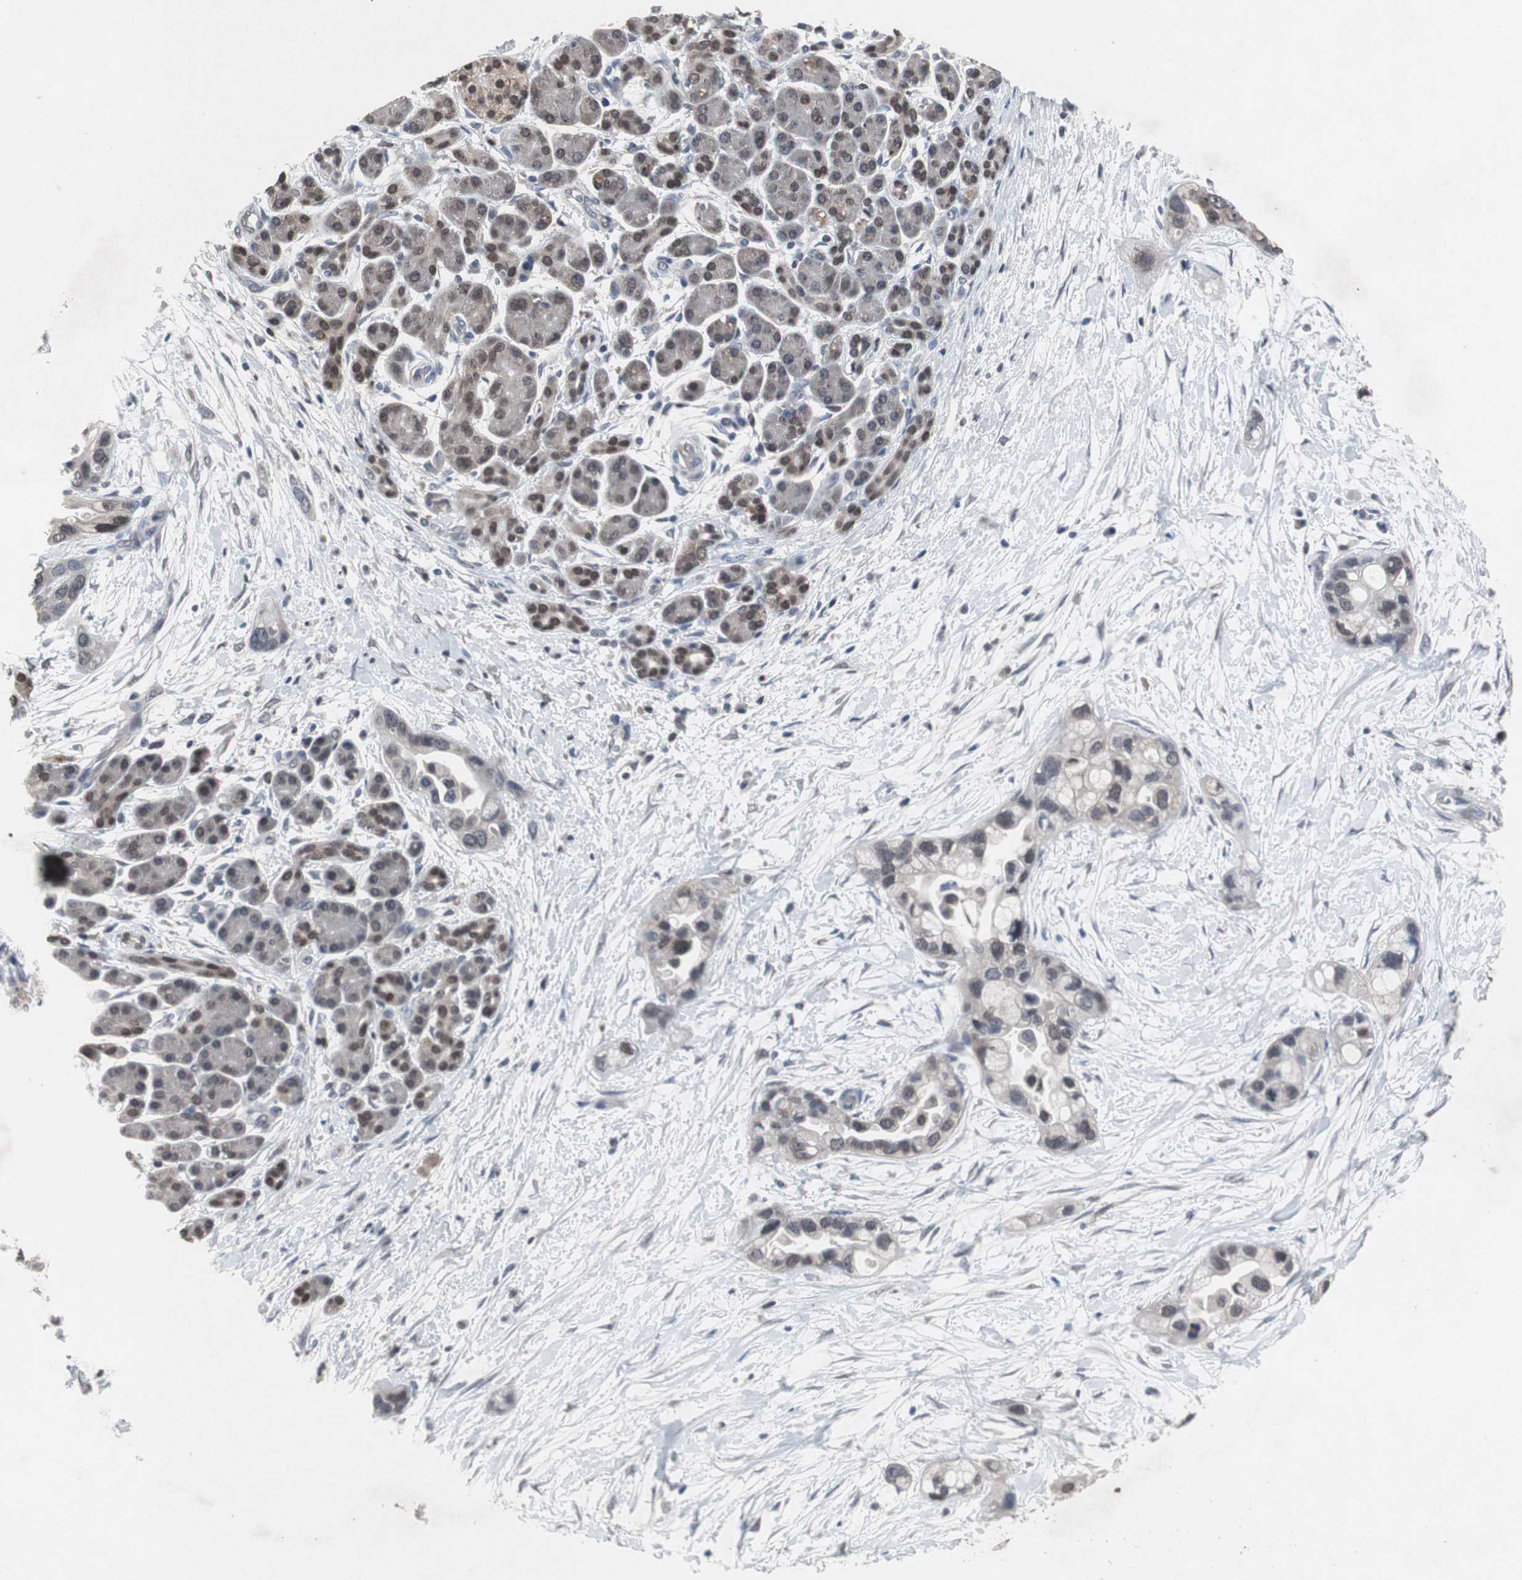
{"staining": {"intensity": "negative", "quantity": "none", "location": "none"}, "tissue": "pancreatic cancer", "cell_type": "Tumor cells", "image_type": "cancer", "snomed": [{"axis": "morphology", "description": "Adenocarcinoma, NOS"}, {"axis": "topography", "description": "Pancreas"}], "caption": "A high-resolution histopathology image shows immunohistochemistry (IHC) staining of pancreatic cancer, which displays no significant staining in tumor cells.", "gene": "RBM47", "patient": {"sex": "female", "age": 77}}